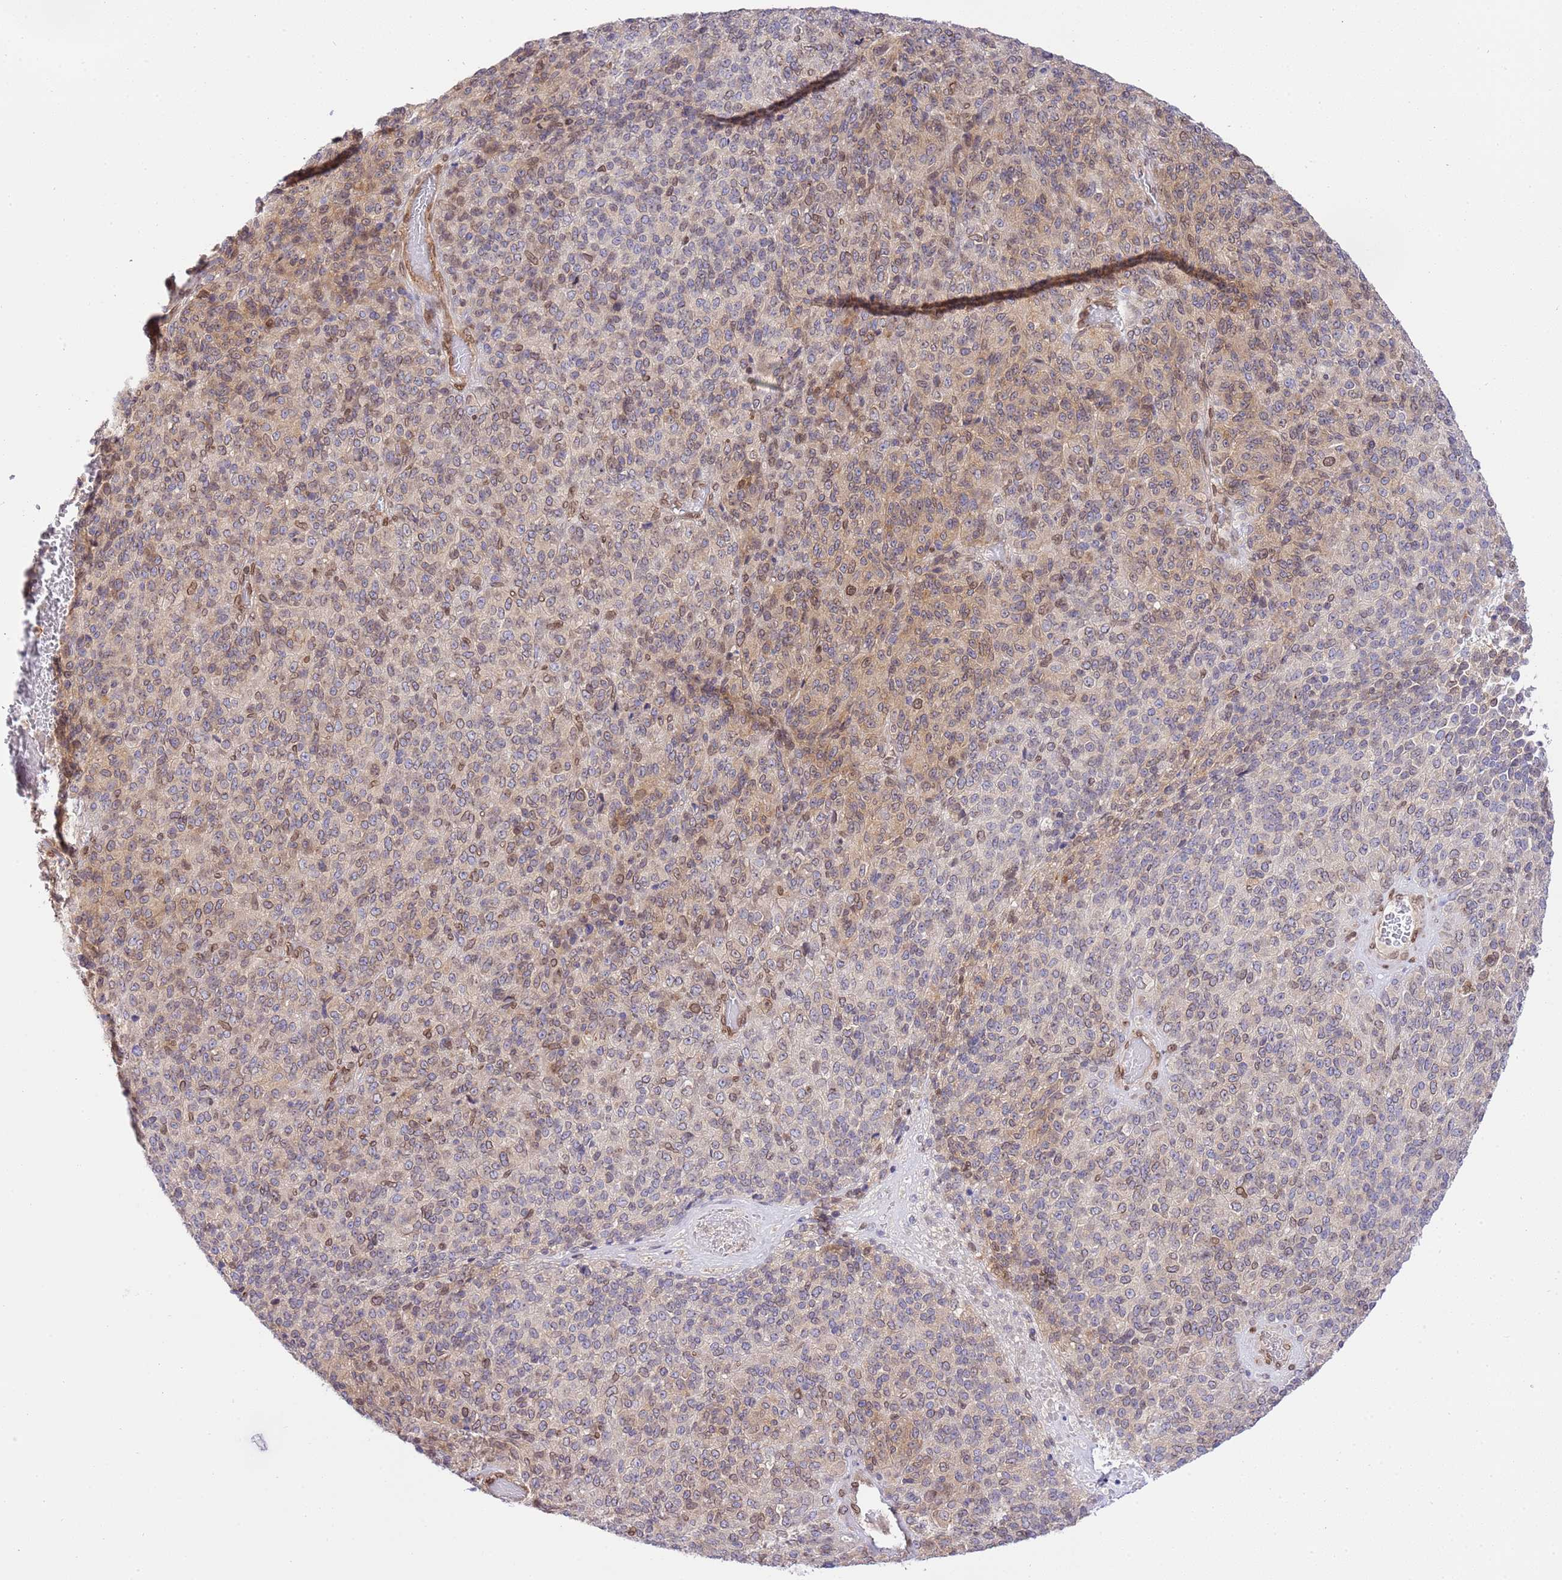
{"staining": {"intensity": "weak", "quantity": "25%-75%", "location": "cytoplasmic/membranous,nuclear"}, "tissue": "melanoma", "cell_type": "Tumor cells", "image_type": "cancer", "snomed": [{"axis": "morphology", "description": "Malignant melanoma, Metastatic site"}, {"axis": "topography", "description": "Brain"}], "caption": "Tumor cells exhibit low levels of weak cytoplasmic/membranous and nuclear staining in approximately 25%-75% of cells in malignant melanoma (metastatic site).", "gene": "TRIM37", "patient": {"sex": "female", "age": 56}}